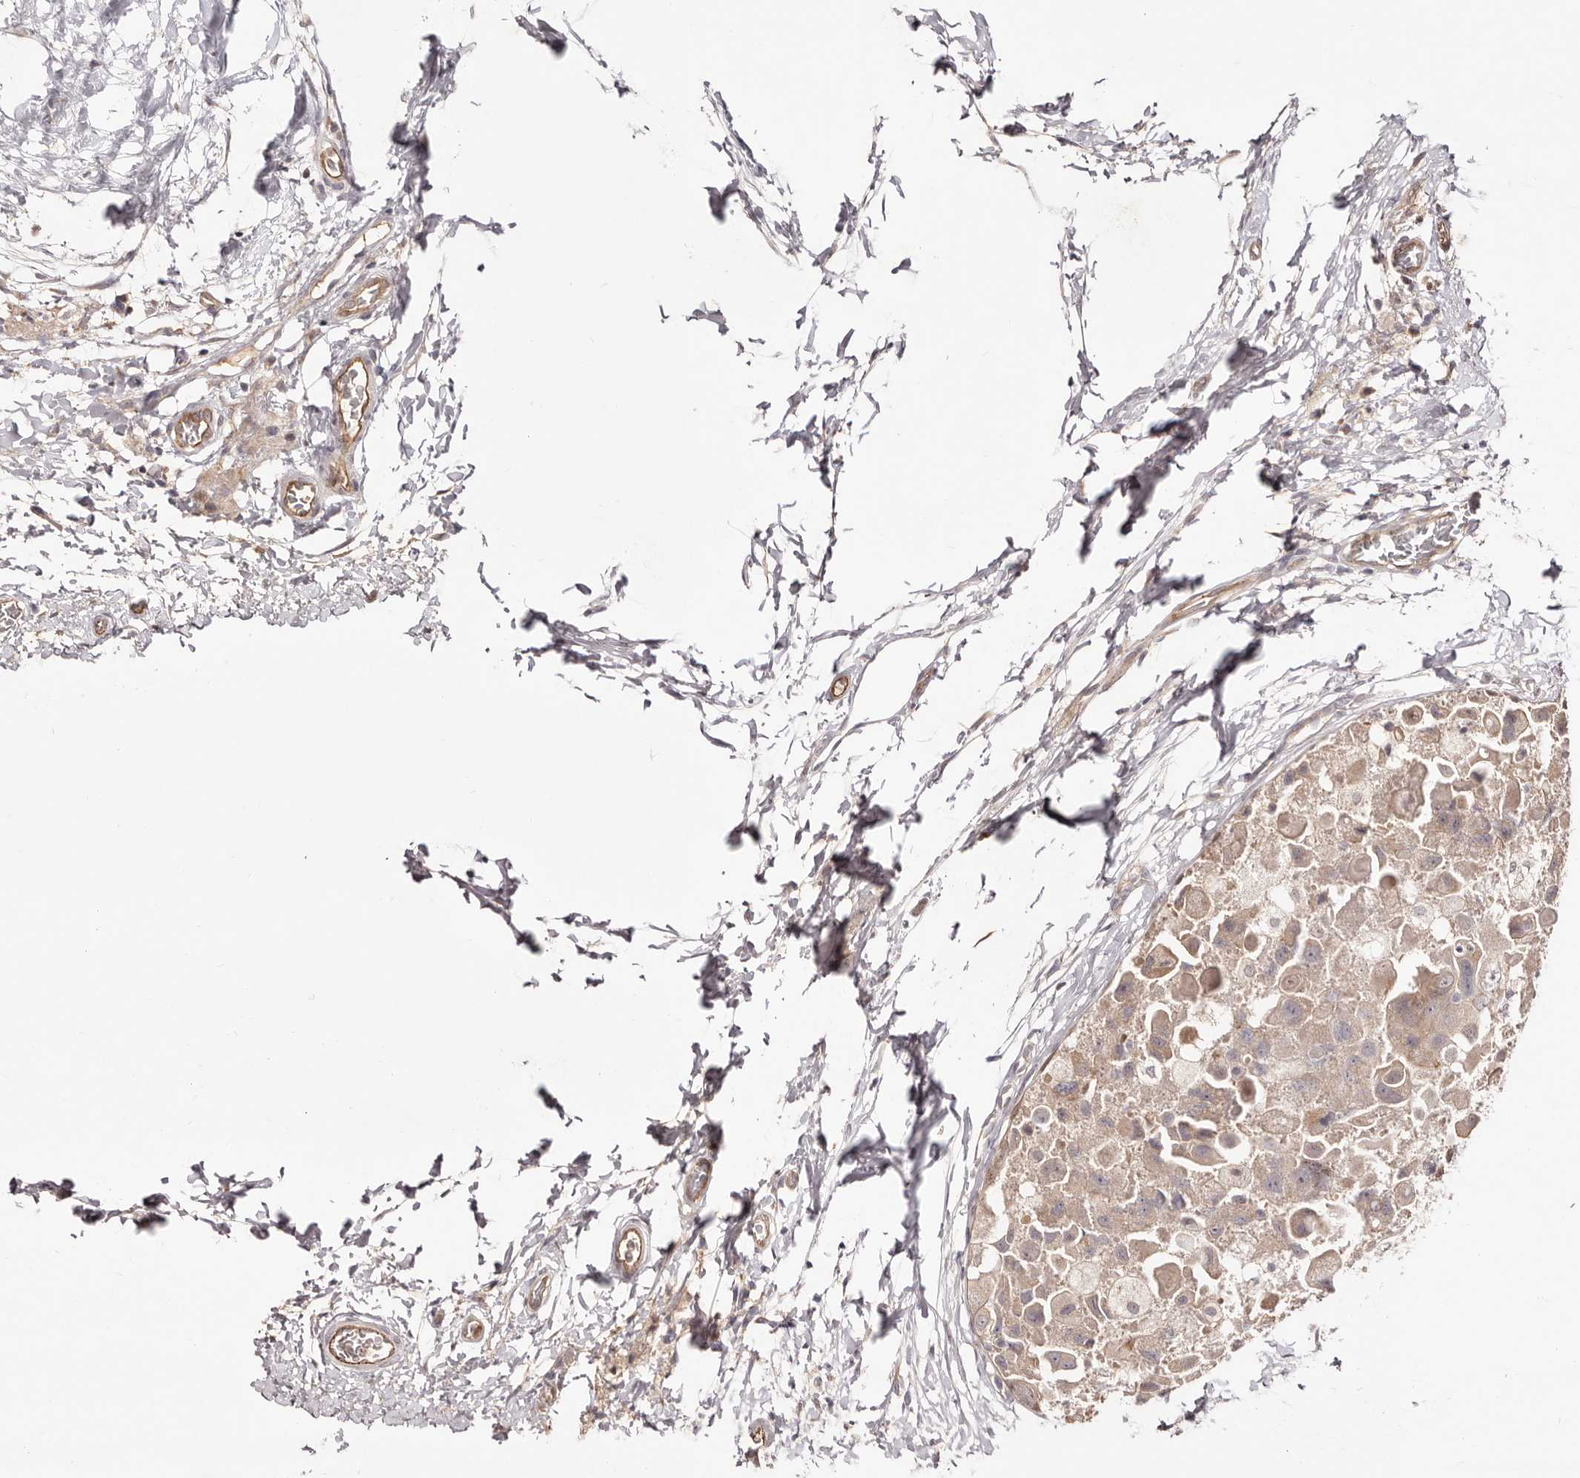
{"staining": {"intensity": "weak", "quantity": ">75%", "location": "cytoplasmic/membranous"}, "tissue": "breast cancer", "cell_type": "Tumor cells", "image_type": "cancer", "snomed": [{"axis": "morphology", "description": "Duct carcinoma"}, {"axis": "topography", "description": "Breast"}], "caption": "Protein staining demonstrates weak cytoplasmic/membranous expression in approximately >75% of tumor cells in breast invasive ductal carcinoma.", "gene": "EGR3", "patient": {"sex": "female", "age": 62}}